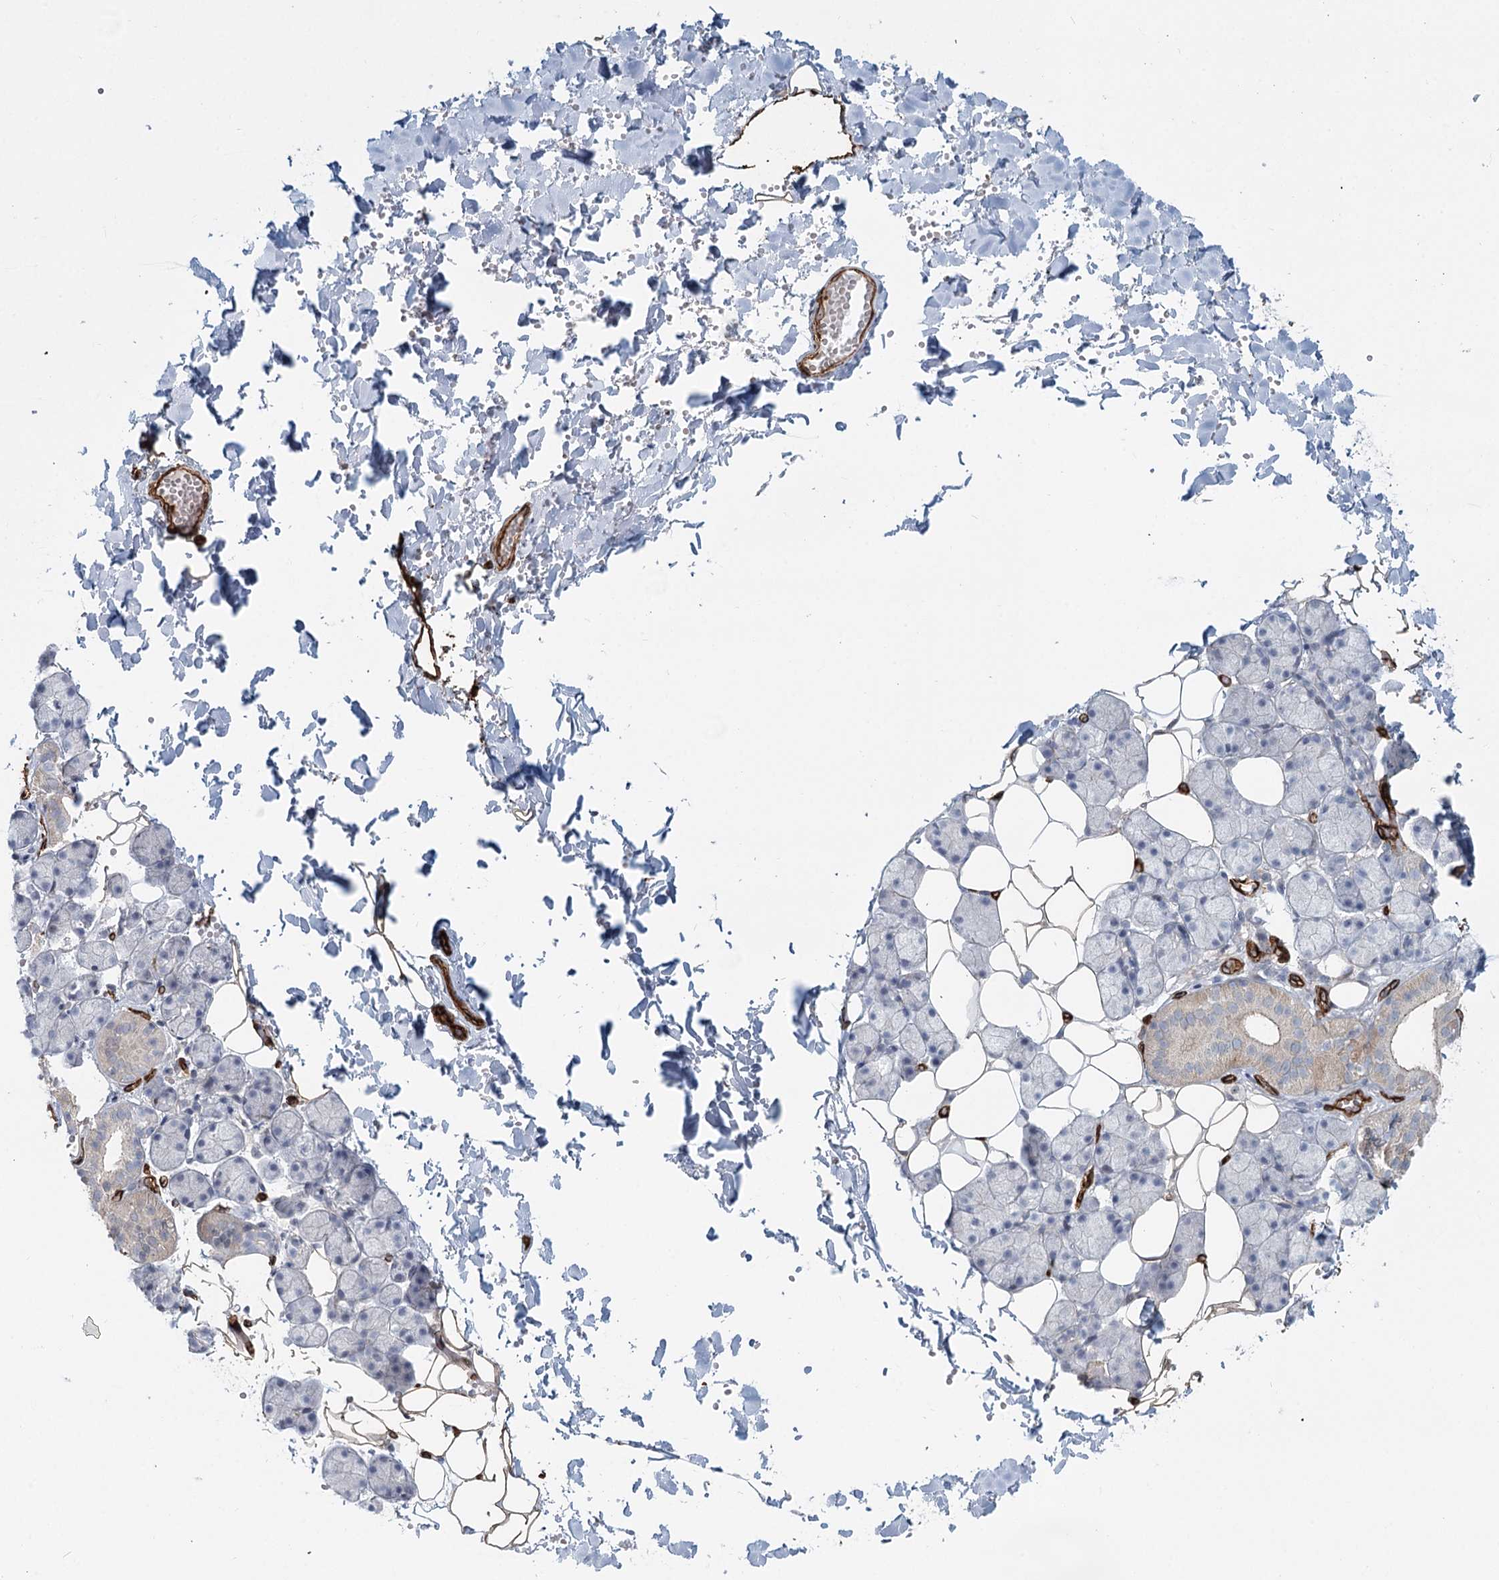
{"staining": {"intensity": "negative", "quantity": "none", "location": "none"}, "tissue": "salivary gland", "cell_type": "Glandular cells", "image_type": "normal", "snomed": [{"axis": "morphology", "description": "Normal tissue, NOS"}, {"axis": "topography", "description": "Salivary gland"}], "caption": "IHC micrograph of normal human salivary gland stained for a protein (brown), which exhibits no expression in glandular cells.", "gene": "ZFYVE28", "patient": {"sex": "female", "age": 33}}